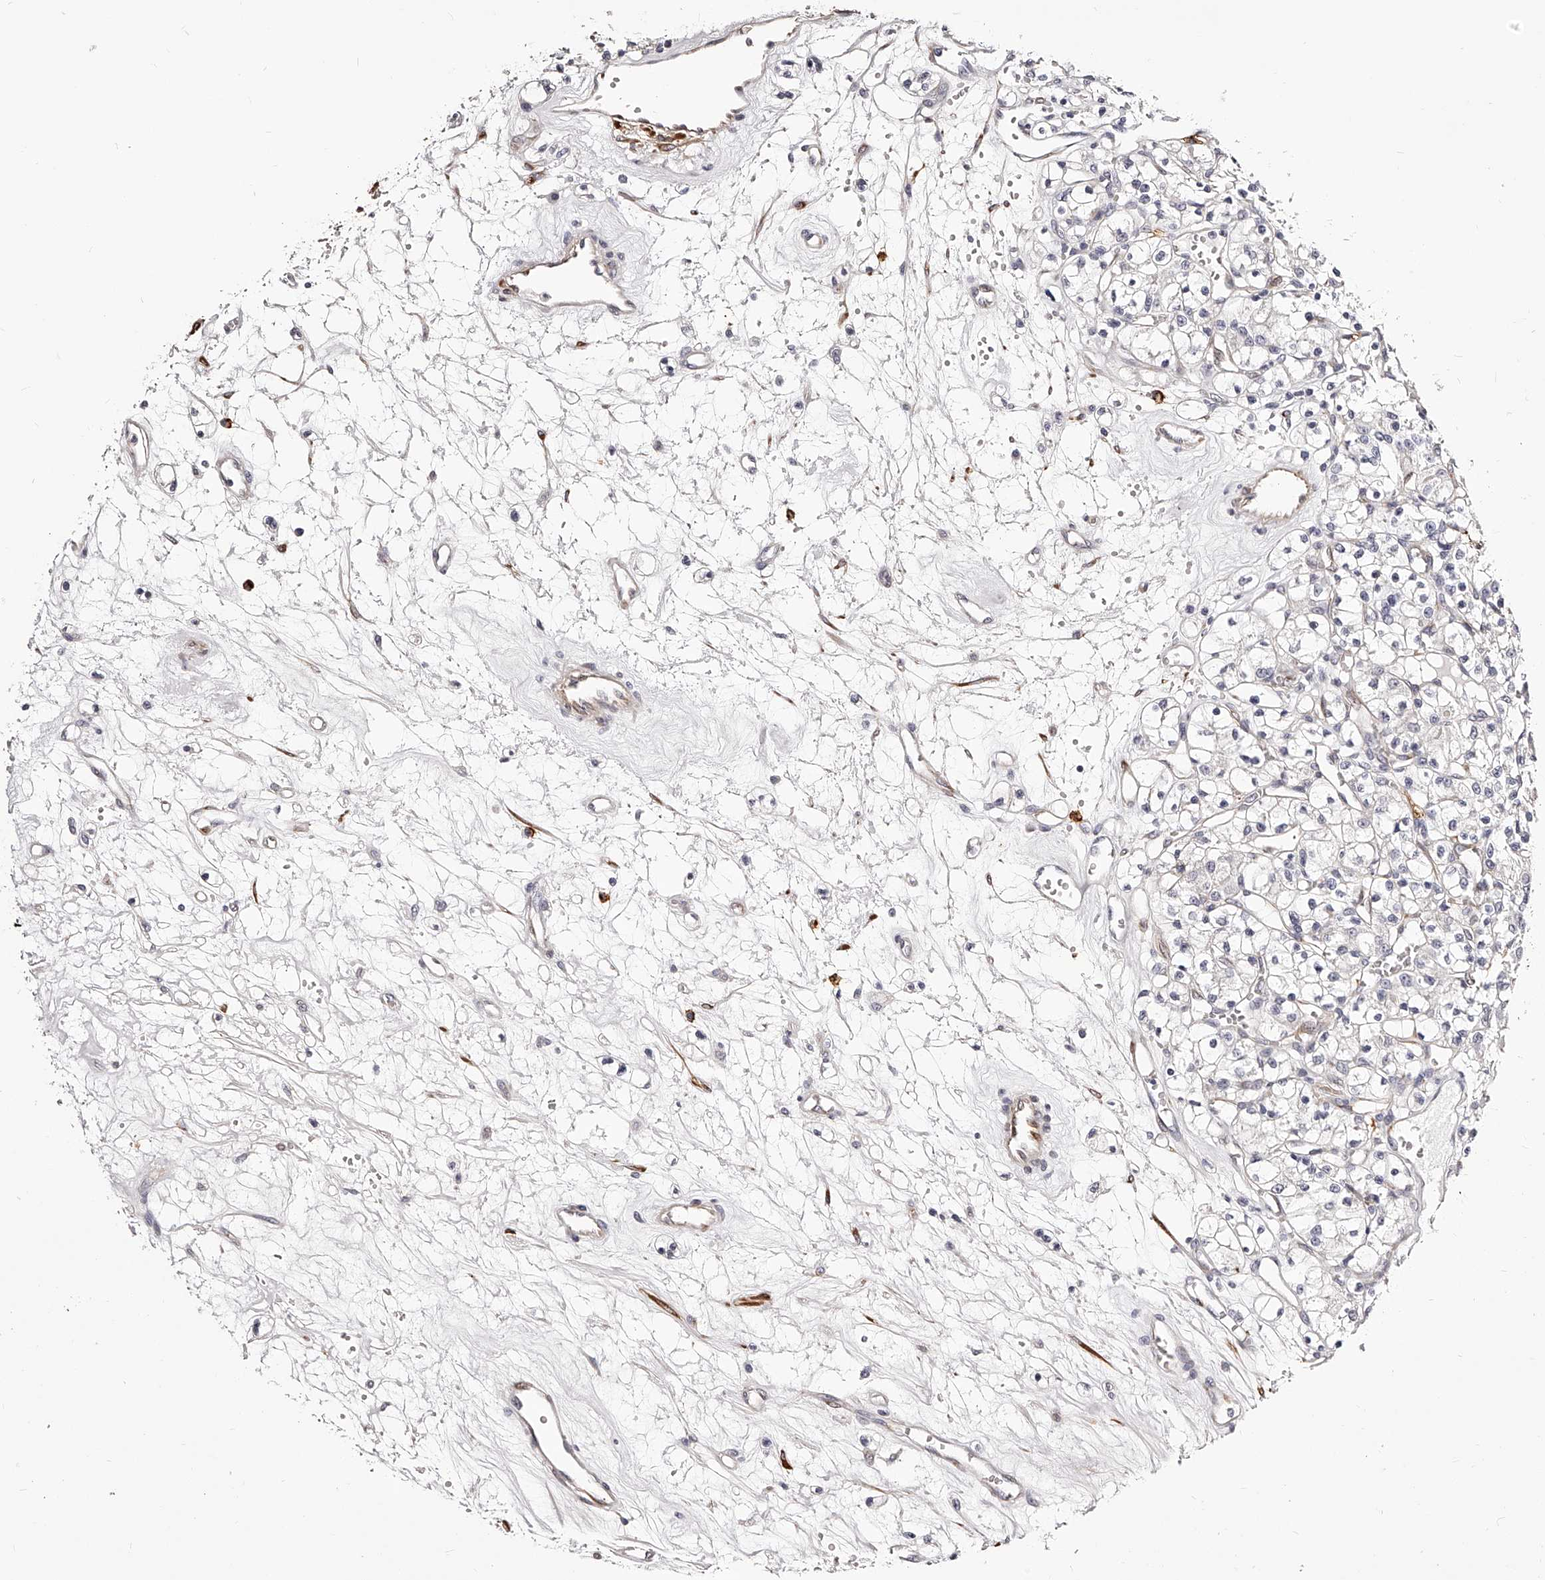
{"staining": {"intensity": "negative", "quantity": "none", "location": "none"}, "tissue": "renal cancer", "cell_type": "Tumor cells", "image_type": "cancer", "snomed": [{"axis": "morphology", "description": "Adenocarcinoma, NOS"}, {"axis": "topography", "description": "Kidney"}], "caption": "Immunohistochemistry of renal cancer (adenocarcinoma) exhibits no positivity in tumor cells.", "gene": "CD82", "patient": {"sex": "female", "age": 59}}